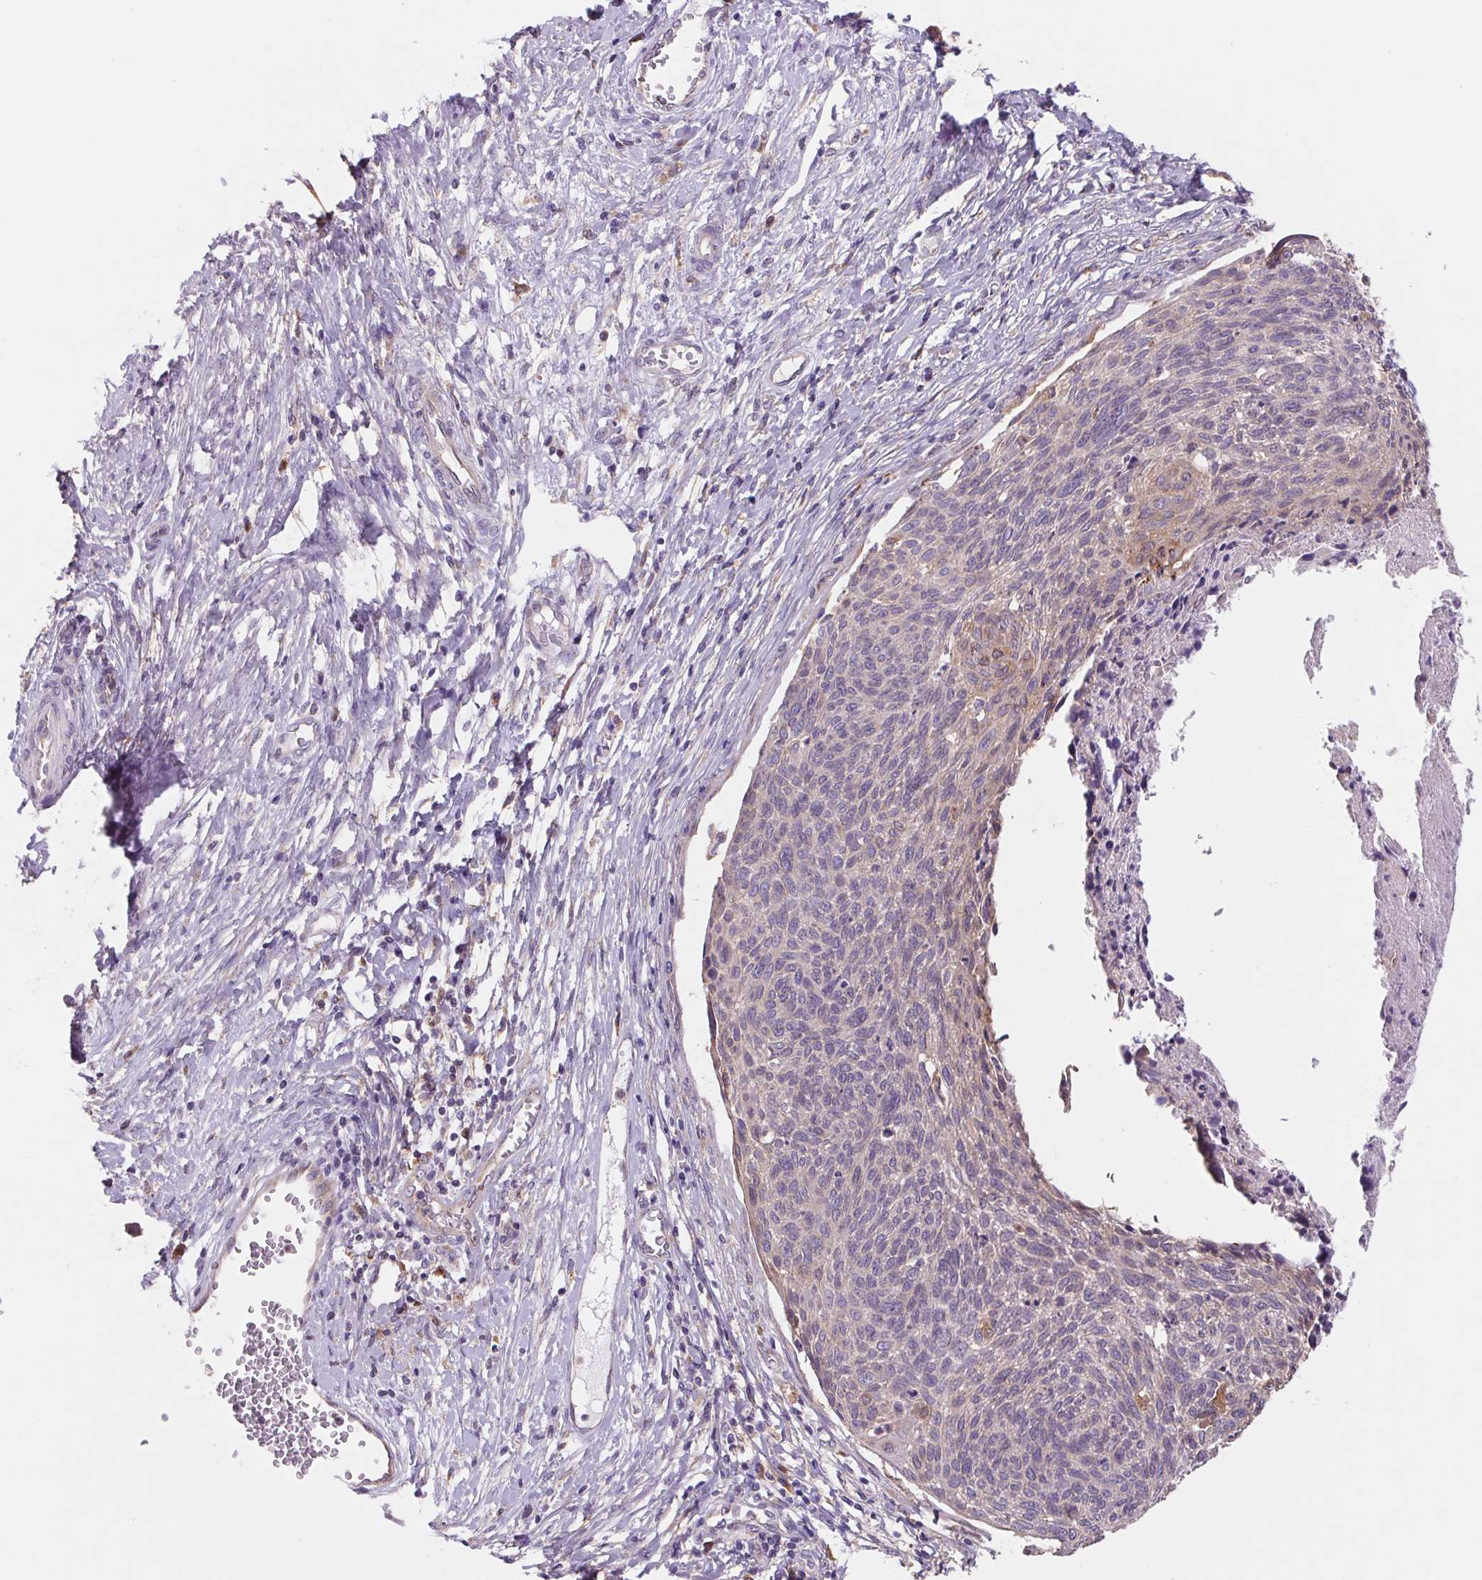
{"staining": {"intensity": "weak", "quantity": "<25%", "location": "cytoplasmic/membranous"}, "tissue": "cervical cancer", "cell_type": "Tumor cells", "image_type": "cancer", "snomed": [{"axis": "morphology", "description": "Squamous cell carcinoma, NOS"}, {"axis": "topography", "description": "Cervix"}], "caption": "The photomicrograph reveals no staining of tumor cells in cervical squamous cell carcinoma.", "gene": "RAB1A", "patient": {"sex": "female", "age": 49}}